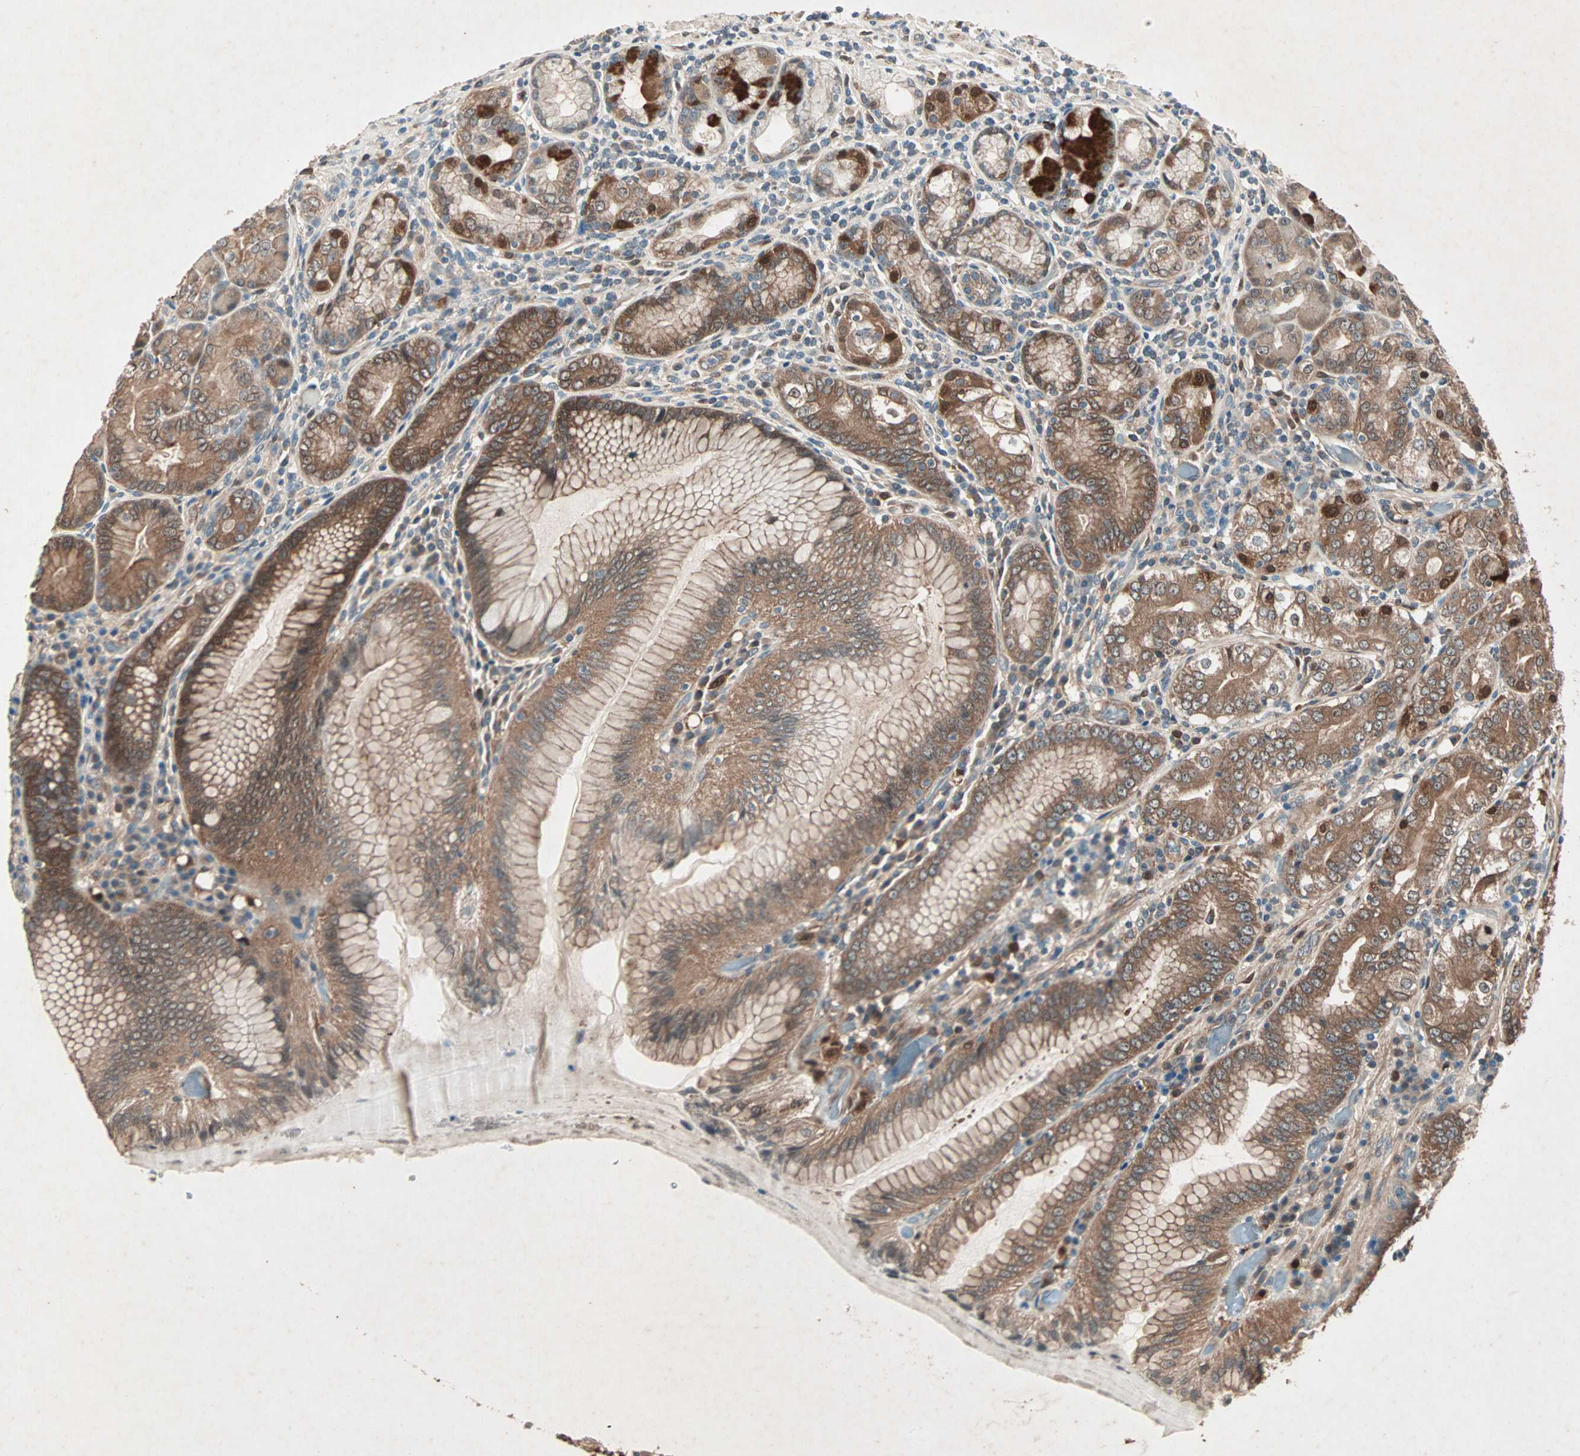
{"staining": {"intensity": "strong", "quantity": ">75%", "location": "cytoplasmic/membranous"}, "tissue": "stomach", "cell_type": "Glandular cells", "image_type": "normal", "snomed": [{"axis": "morphology", "description": "Normal tissue, NOS"}, {"axis": "topography", "description": "Stomach, lower"}], "caption": "Protein staining demonstrates strong cytoplasmic/membranous staining in approximately >75% of glandular cells in unremarkable stomach.", "gene": "SDSL", "patient": {"sex": "female", "age": 76}}